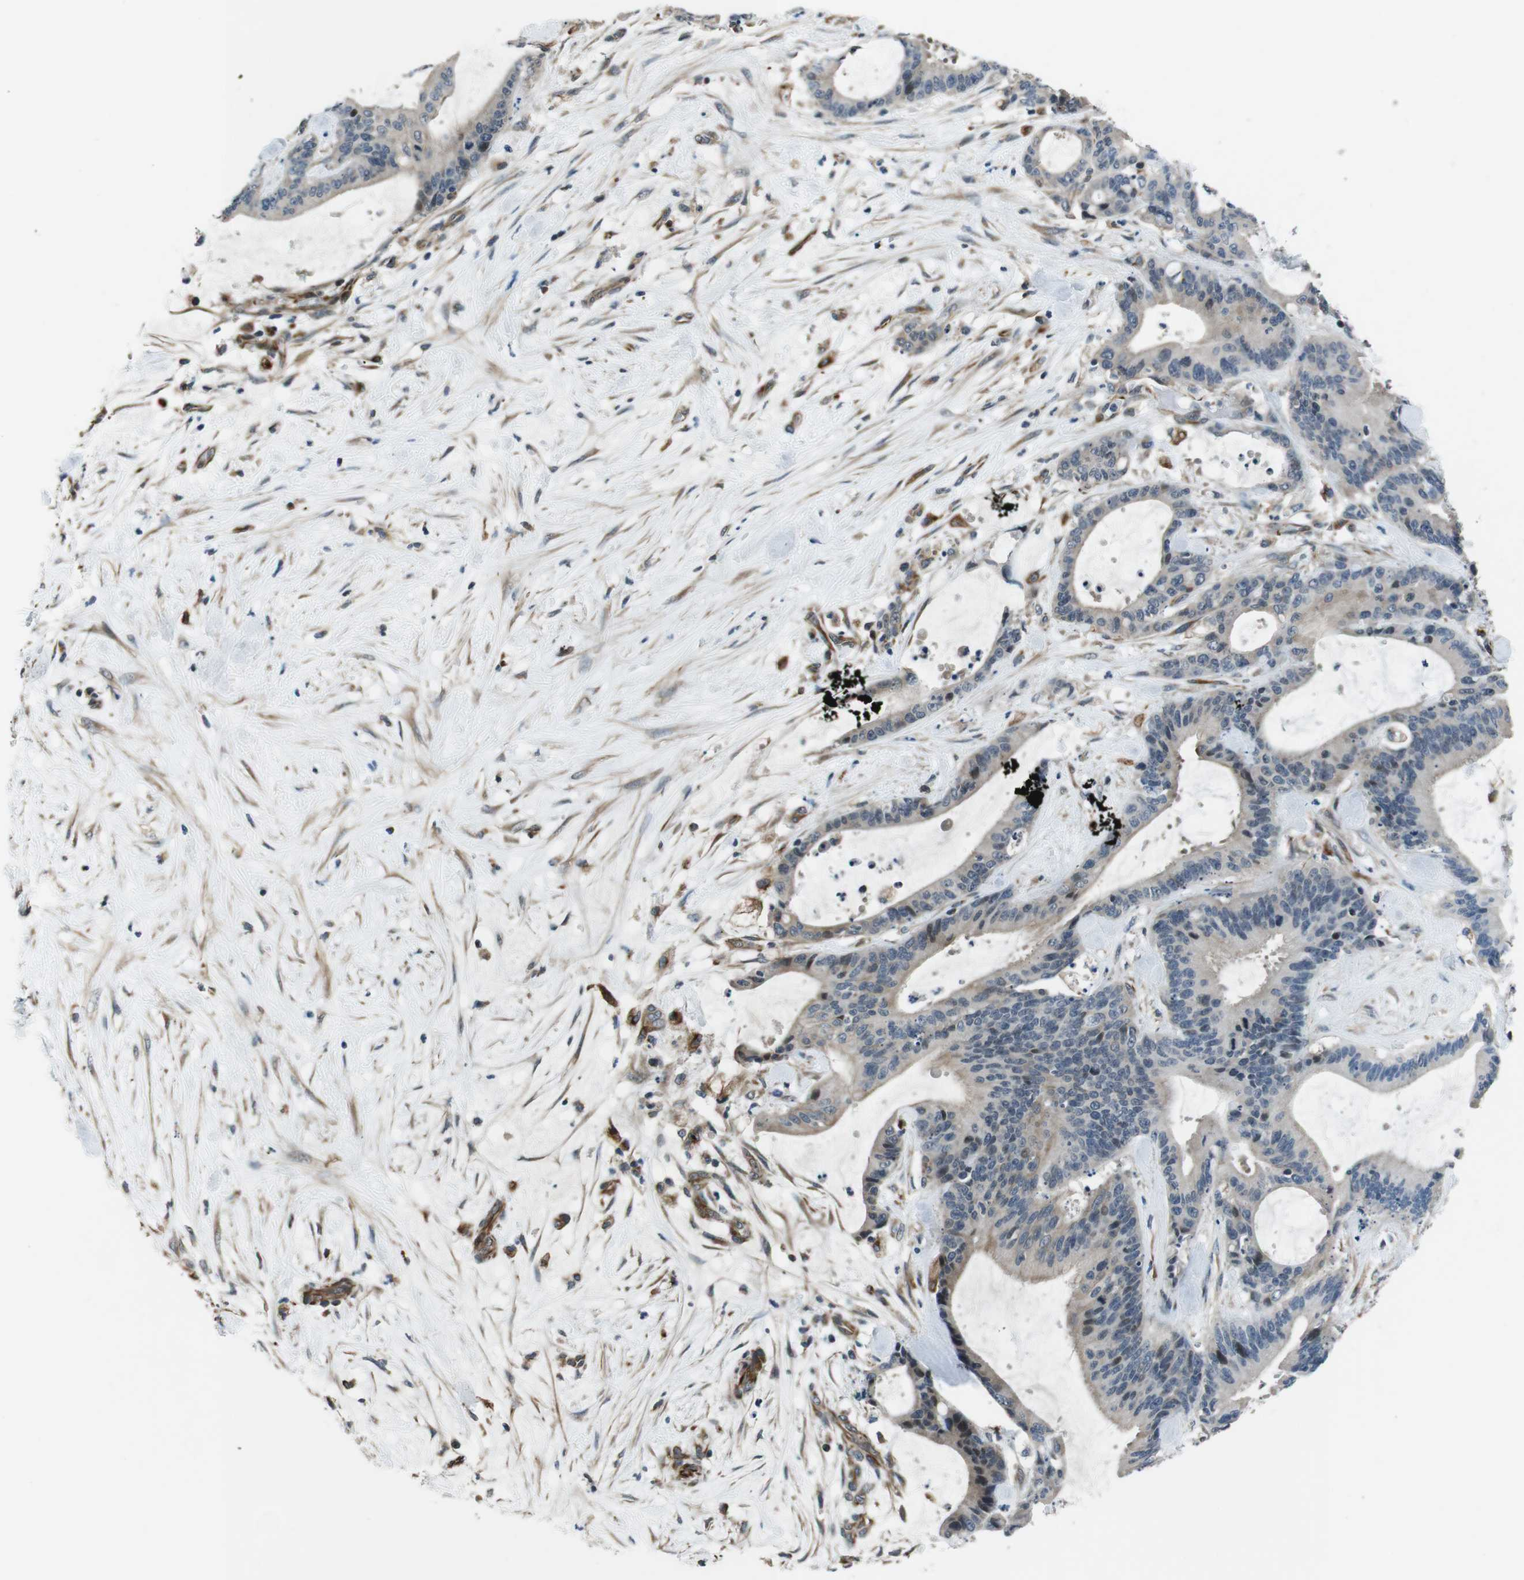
{"staining": {"intensity": "negative", "quantity": "none", "location": "none"}, "tissue": "liver cancer", "cell_type": "Tumor cells", "image_type": "cancer", "snomed": [{"axis": "morphology", "description": "Cholangiocarcinoma"}, {"axis": "topography", "description": "Liver"}], "caption": "Micrograph shows no significant protein staining in tumor cells of liver cholangiocarcinoma.", "gene": "LRRC49", "patient": {"sex": "female", "age": 73}}